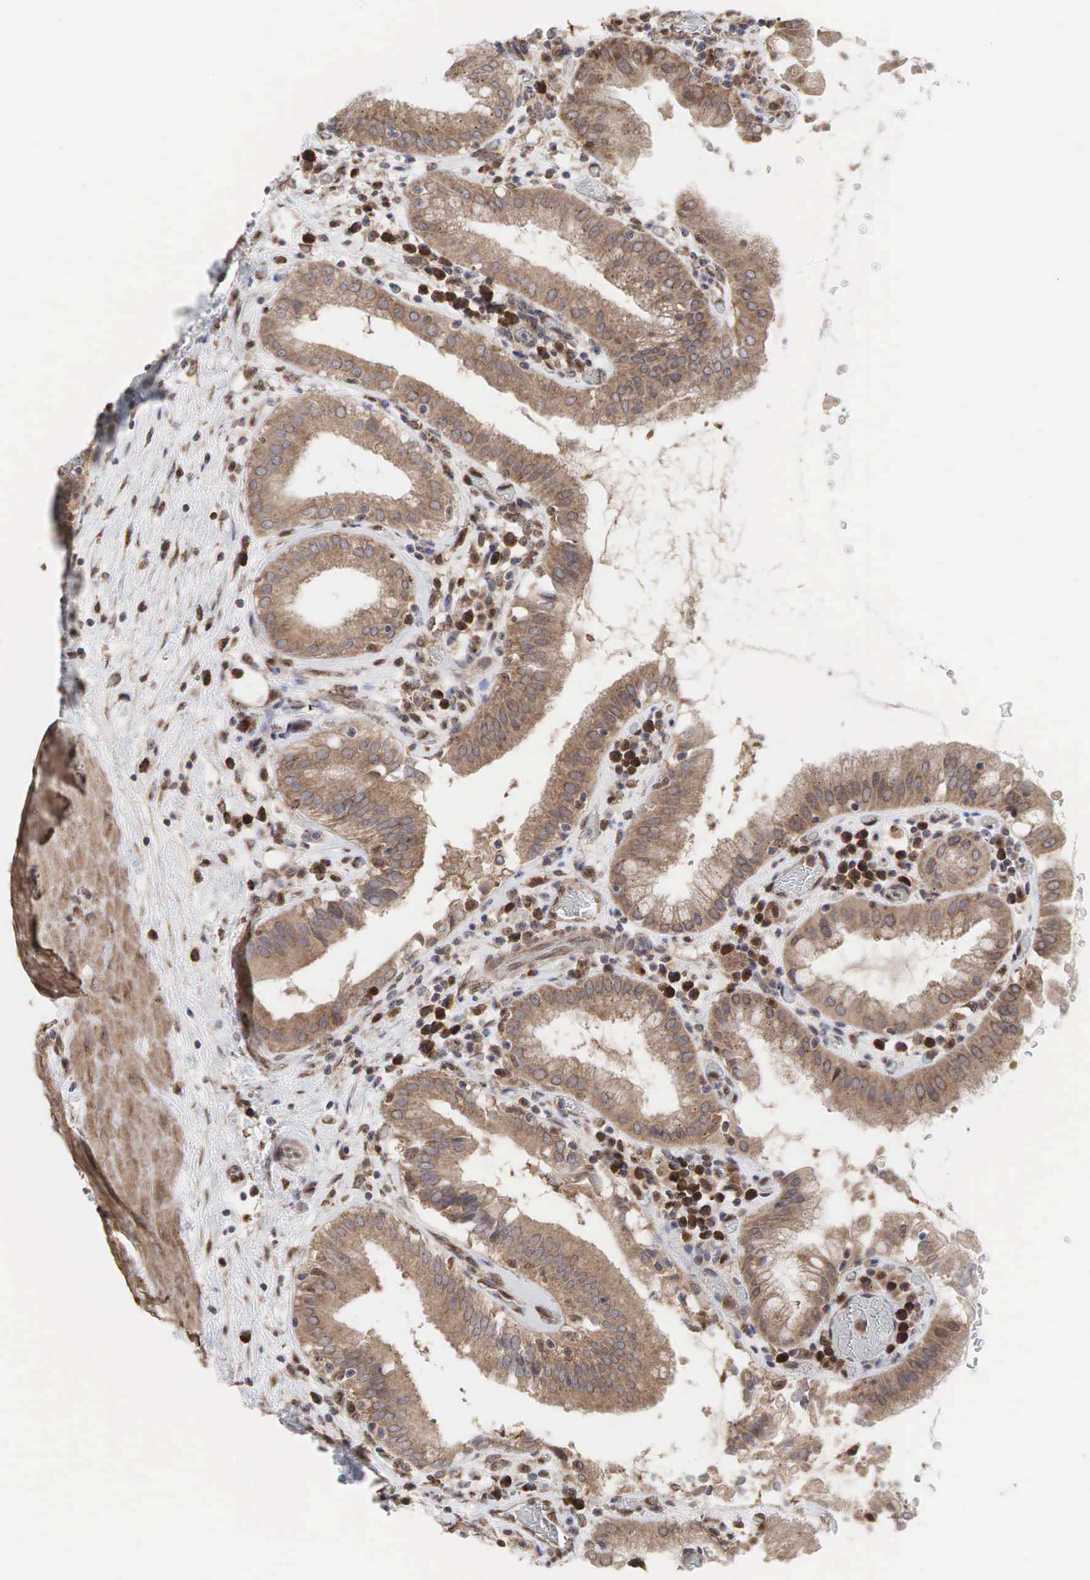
{"staining": {"intensity": "moderate", "quantity": ">75%", "location": "cytoplasmic/membranous"}, "tissue": "gallbladder", "cell_type": "Glandular cells", "image_type": "normal", "snomed": [{"axis": "morphology", "description": "Normal tissue, NOS"}, {"axis": "topography", "description": "Gallbladder"}], "caption": "Brown immunohistochemical staining in normal gallbladder displays moderate cytoplasmic/membranous expression in approximately >75% of glandular cells. Nuclei are stained in blue.", "gene": "PABPC5", "patient": {"sex": "male", "age": 73}}